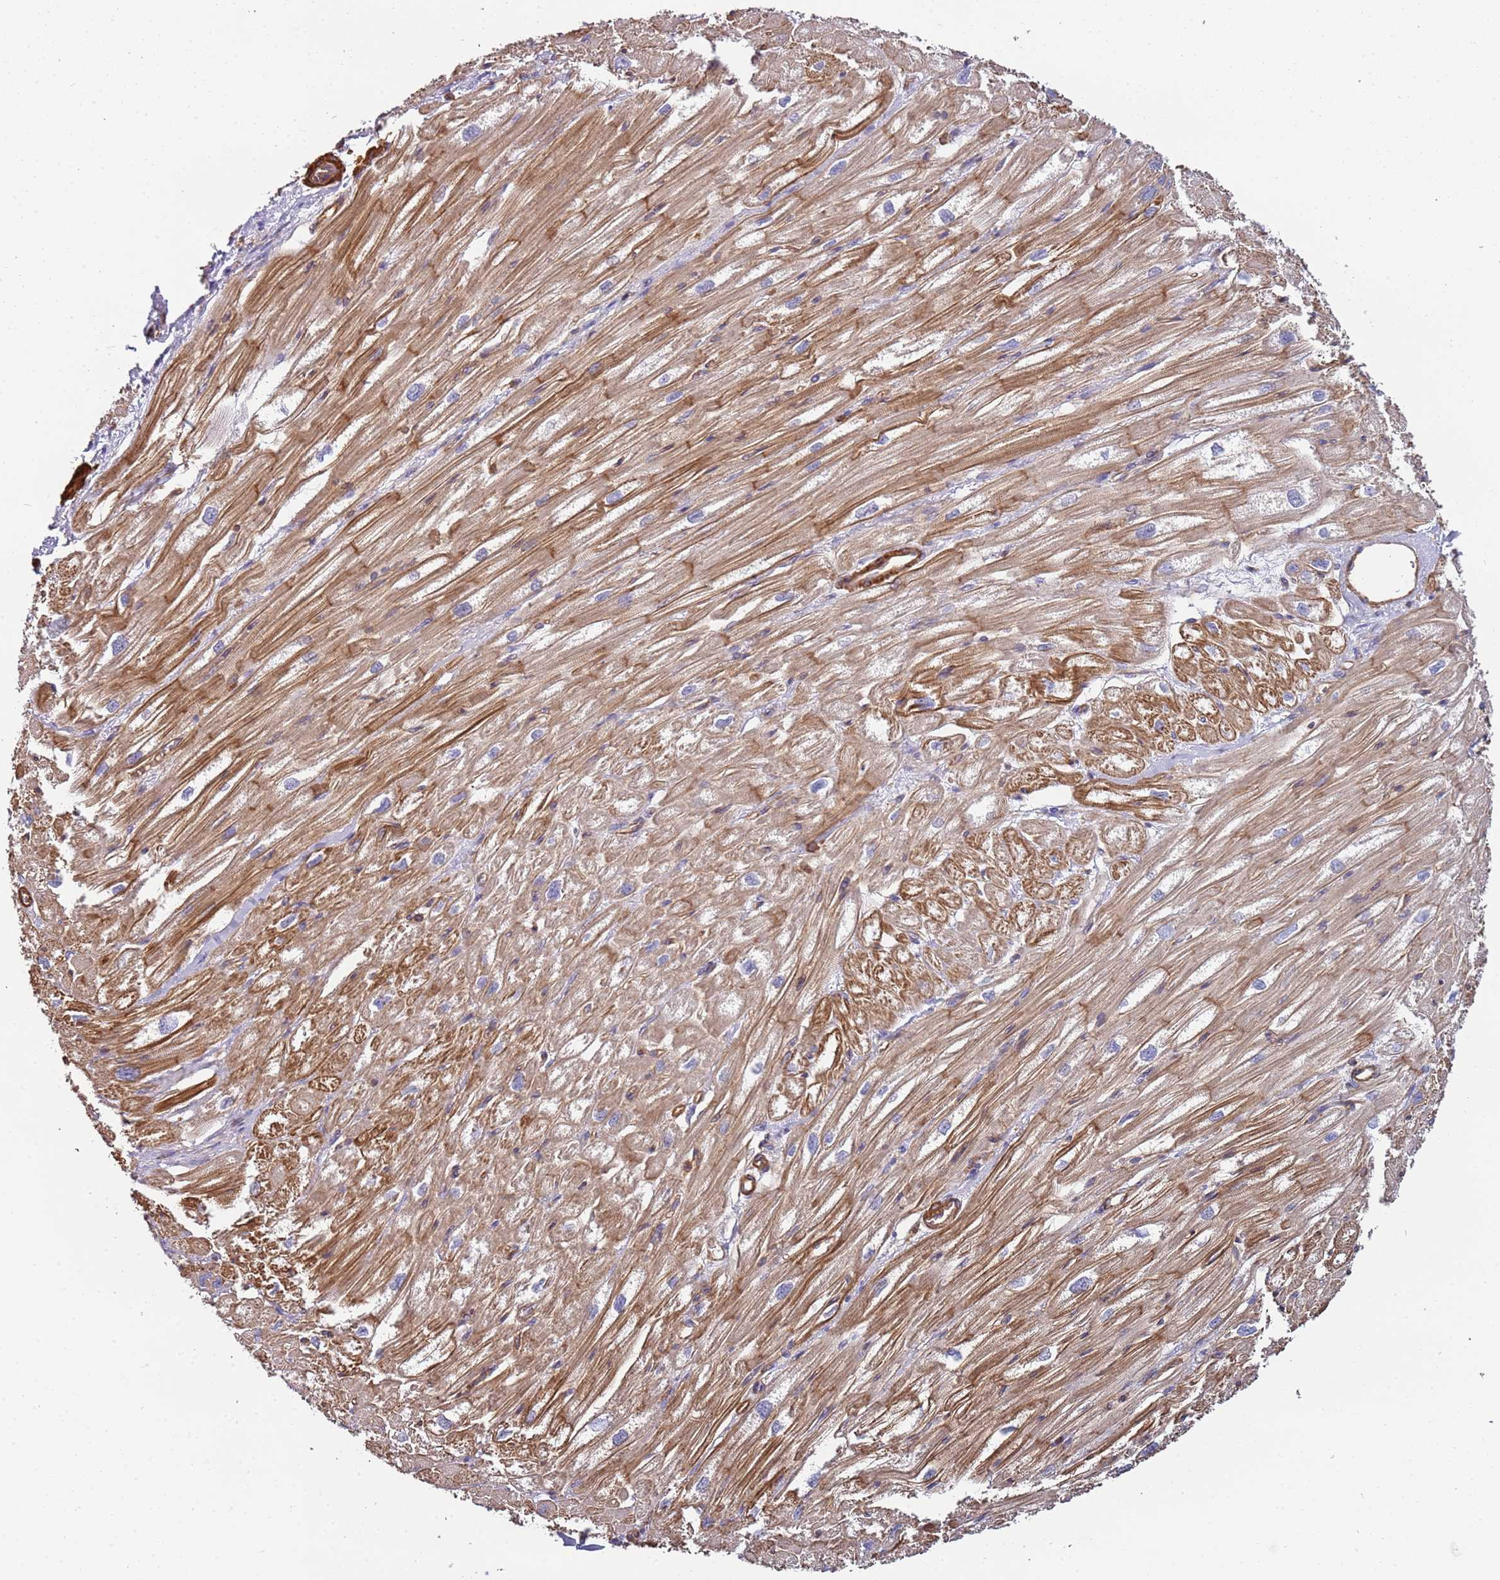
{"staining": {"intensity": "moderate", "quantity": ">75%", "location": "cytoplasmic/membranous"}, "tissue": "heart muscle", "cell_type": "Cardiomyocytes", "image_type": "normal", "snomed": [{"axis": "morphology", "description": "Normal tissue, NOS"}, {"axis": "topography", "description": "Heart"}], "caption": "A brown stain shows moderate cytoplasmic/membranous positivity of a protein in cardiomyocytes of unremarkable human heart muscle.", "gene": "CYP2U1", "patient": {"sex": "male", "age": 50}}